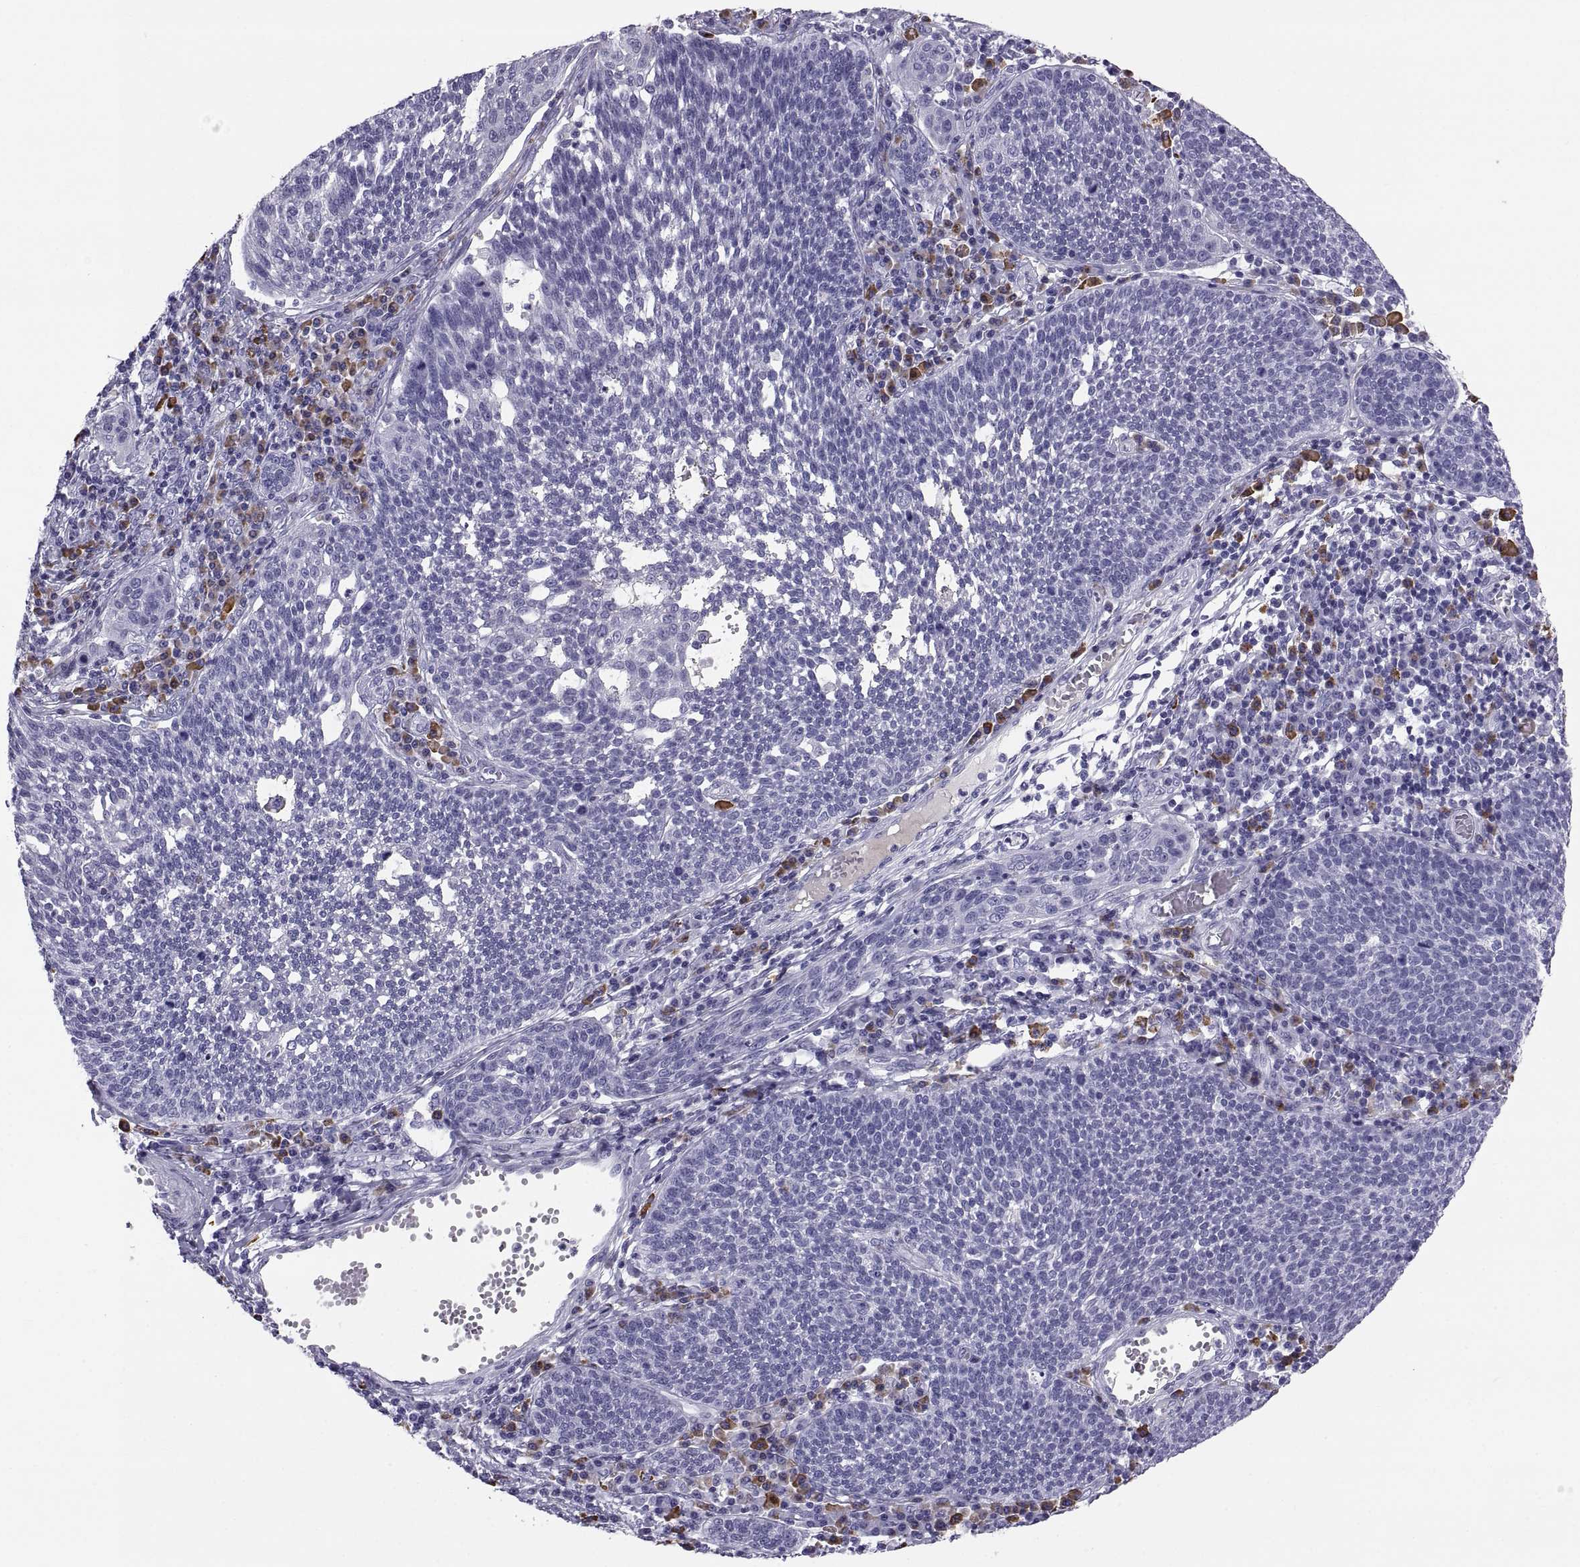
{"staining": {"intensity": "negative", "quantity": "none", "location": "none"}, "tissue": "cervical cancer", "cell_type": "Tumor cells", "image_type": "cancer", "snomed": [{"axis": "morphology", "description": "Squamous cell carcinoma, NOS"}, {"axis": "topography", "description": "Cervix"}], "caption": "DAB (3,3'-diaminobenzidine) immunohistochemical staining of human squamous cell carcinoma (cervical) shows no significant expression in tumor cells.", "gene": "CT47A10", "patient": {"sex": "female", "age": 34}}